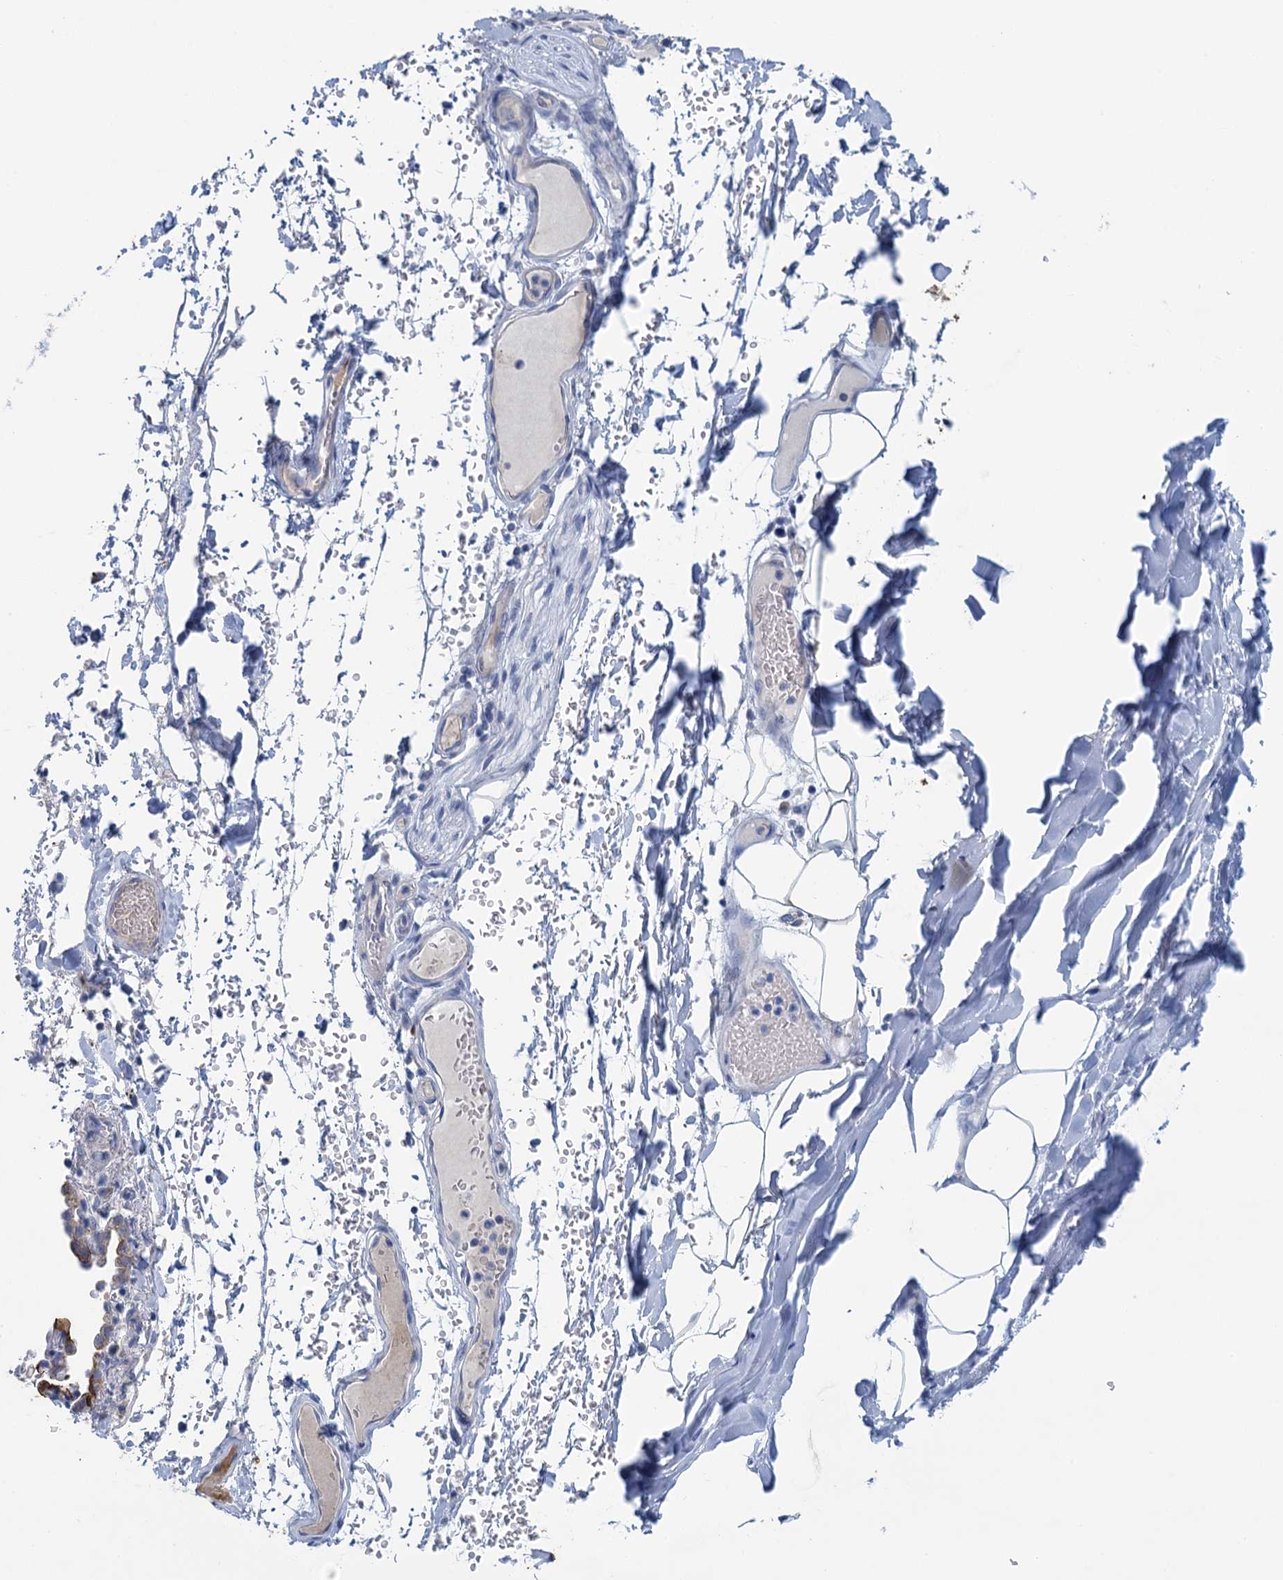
{"staining": {"intensity": "negative", "quantity": "none", "location": "none"}, "tissue": "adipose tissue", "cell_type": "Adipocytes", "image_type": "normal", "snomed": [{"axis": "morphology", "description": "Normal tissue, NOS"}, {"axis": "topography", "description": "Lymph node"}, {"axis": "topography", "description": "Cartilage tissue"}, {"axis": "topography", "description": "Bronchus"}], "caption": "Immunohistochemistry (IHC) photomicrograph of unremarkable human adipose tissue stained for a protein (brown), which shows no expression in adipocytes. (Brightfield microscopy of DAB immunohistochemistry at high magnification).", "gene": "SCEL", "patient": {"sex": "male", "age": 63}}